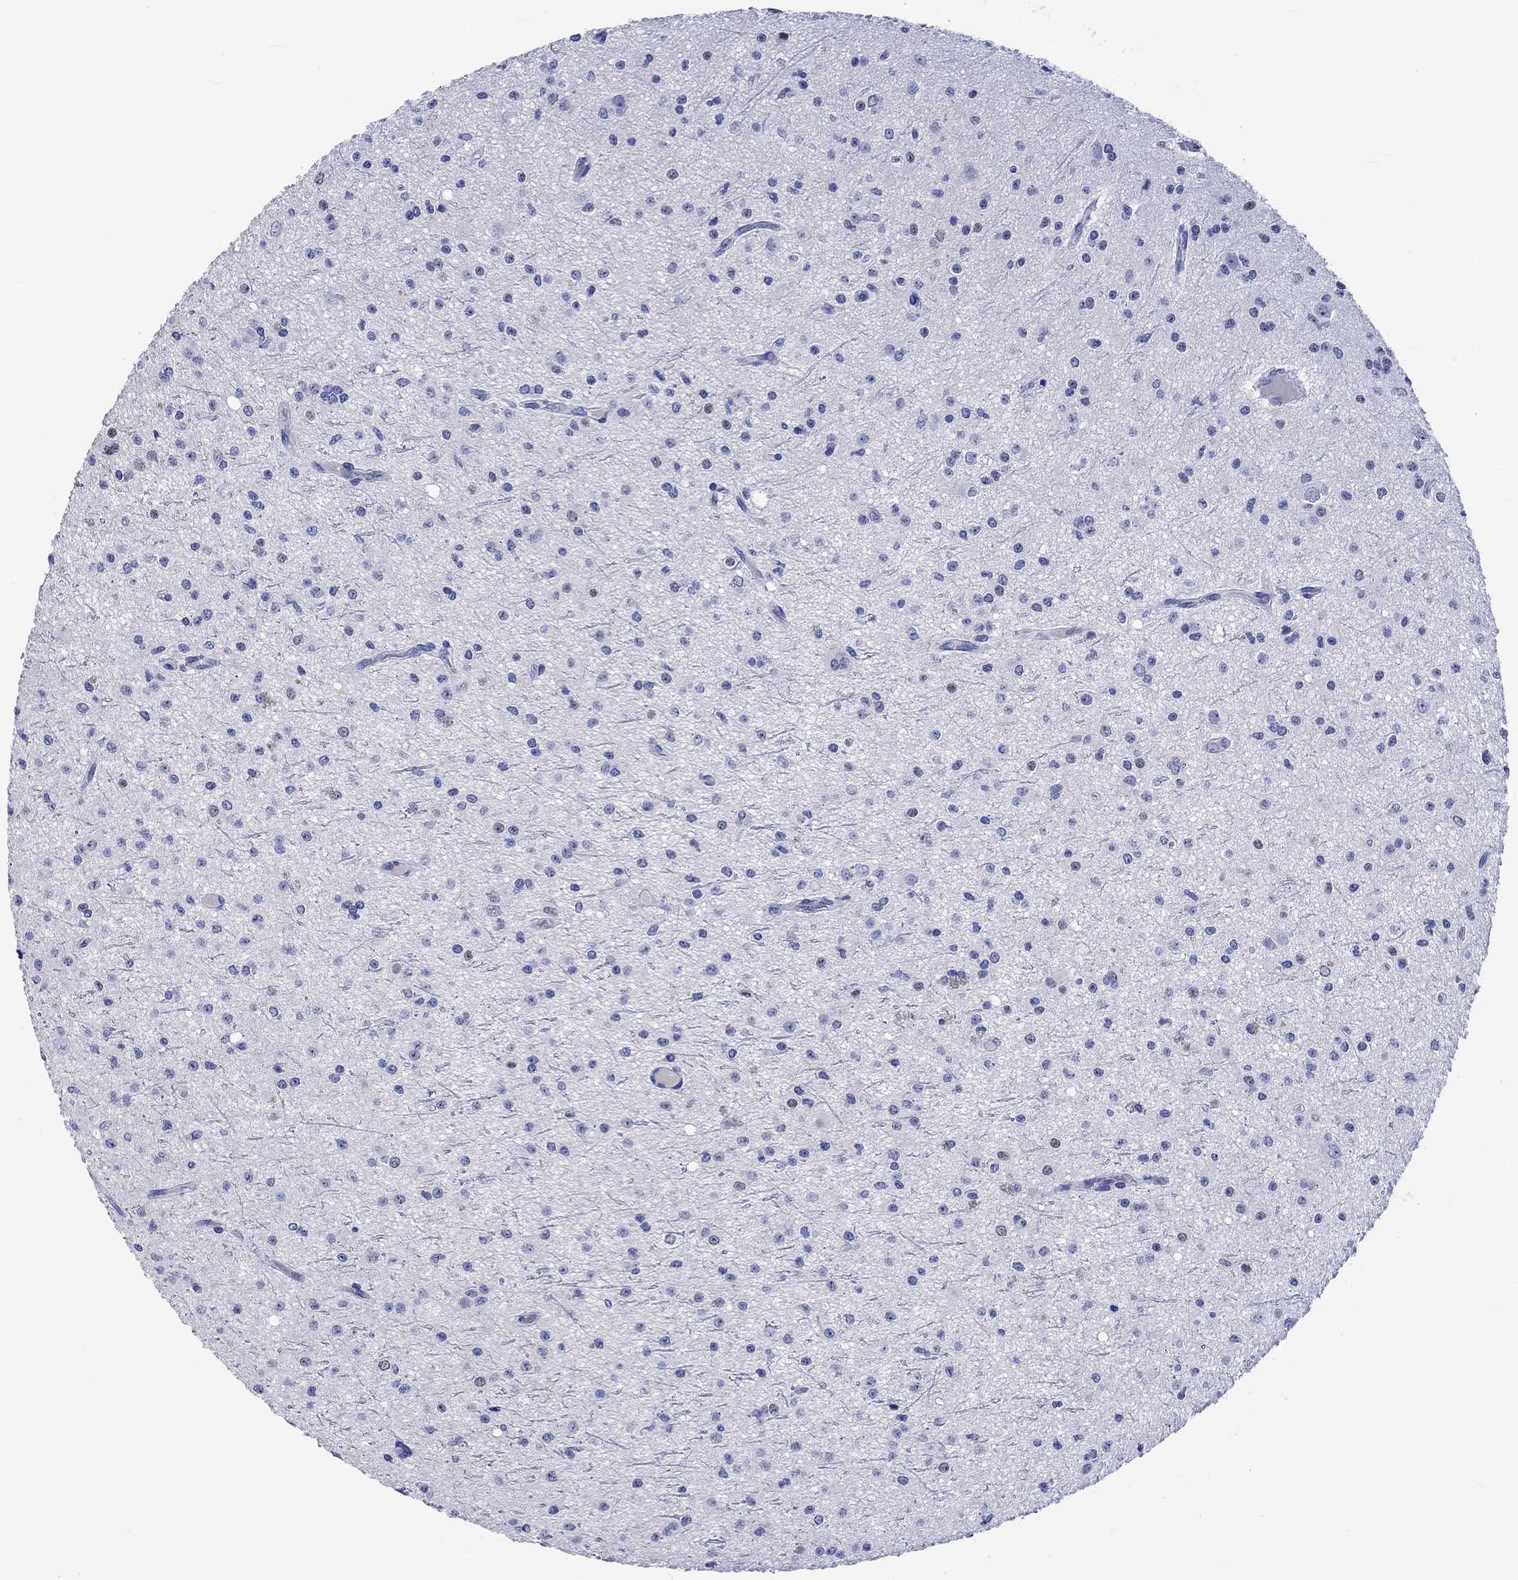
{"staining": {"intensity": "negative", "quantity": "none", "location": "none"}, "tissue": "glioma", "cell_type": "Tumor cells", "image_type": "cancer", "snomed": [{"axis": "morphology", "description": "Glioma, malignant, Low grade"}, {"axis": "topography", "description": "Brain"}], "caption": "The photomicrograph displays no significant staining in tumor cells of glioma. Nuclei are stained in blue.", "gene": "KLHL35", "patient": {"sex": "male", "age": 27}}